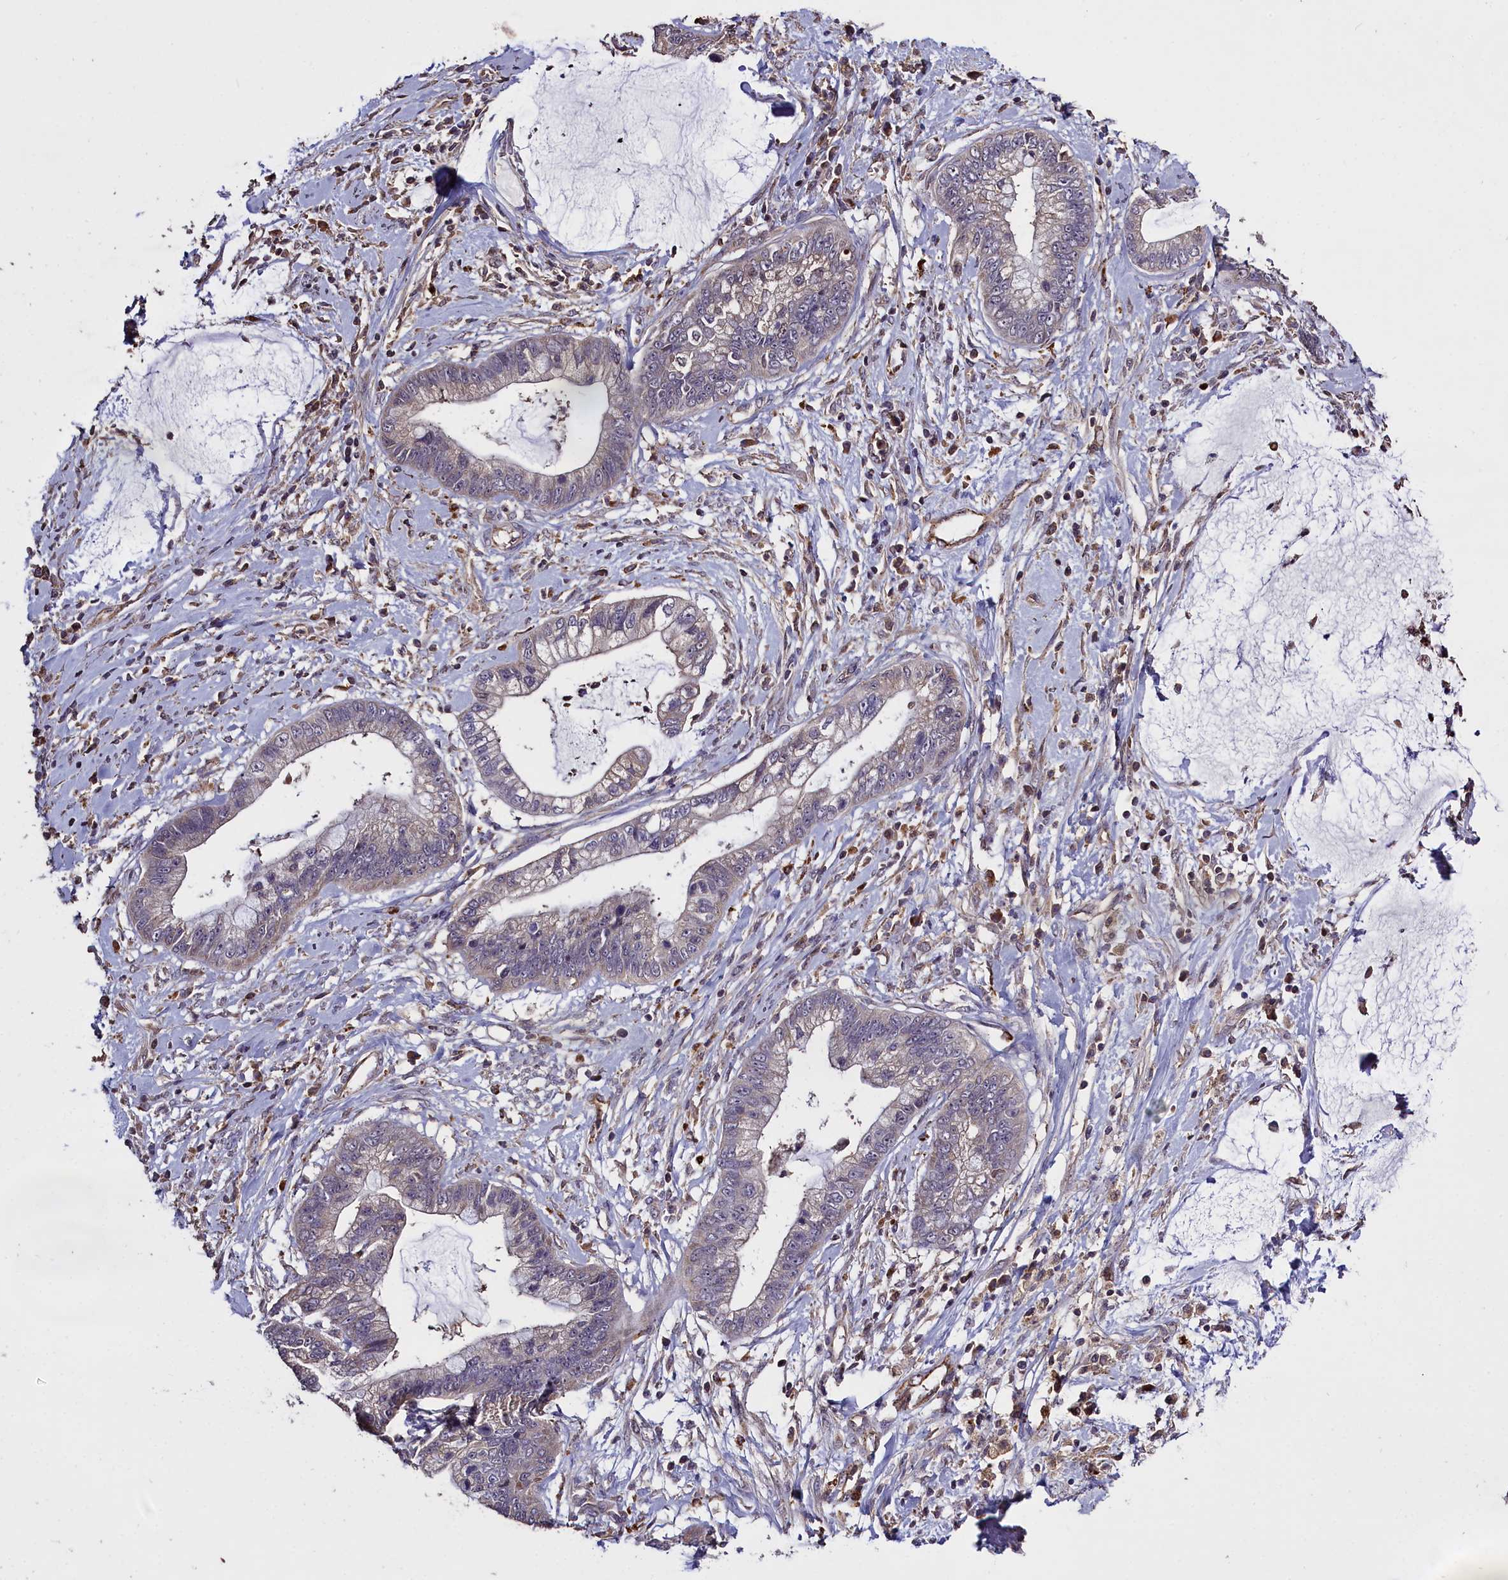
{"staining": {"intensity": "negative", "quantity": "none", "location": "none"}, "tissue": "cervical cancer", "cell_type": "Tumor cells", "image_type": "cancer", "snomed": [{"axis": "morphology", "description": "Adenocarcinoma, NOS"}, {"axis": "topography", "description": "Cervix"}], "caption": "Immunohistochemistry of human cervical cancer (adenocarcinoma) reveals no expression in tumor cells.", "gene": "CLRN2", "patient": {"sex": "female", "age": 44}}